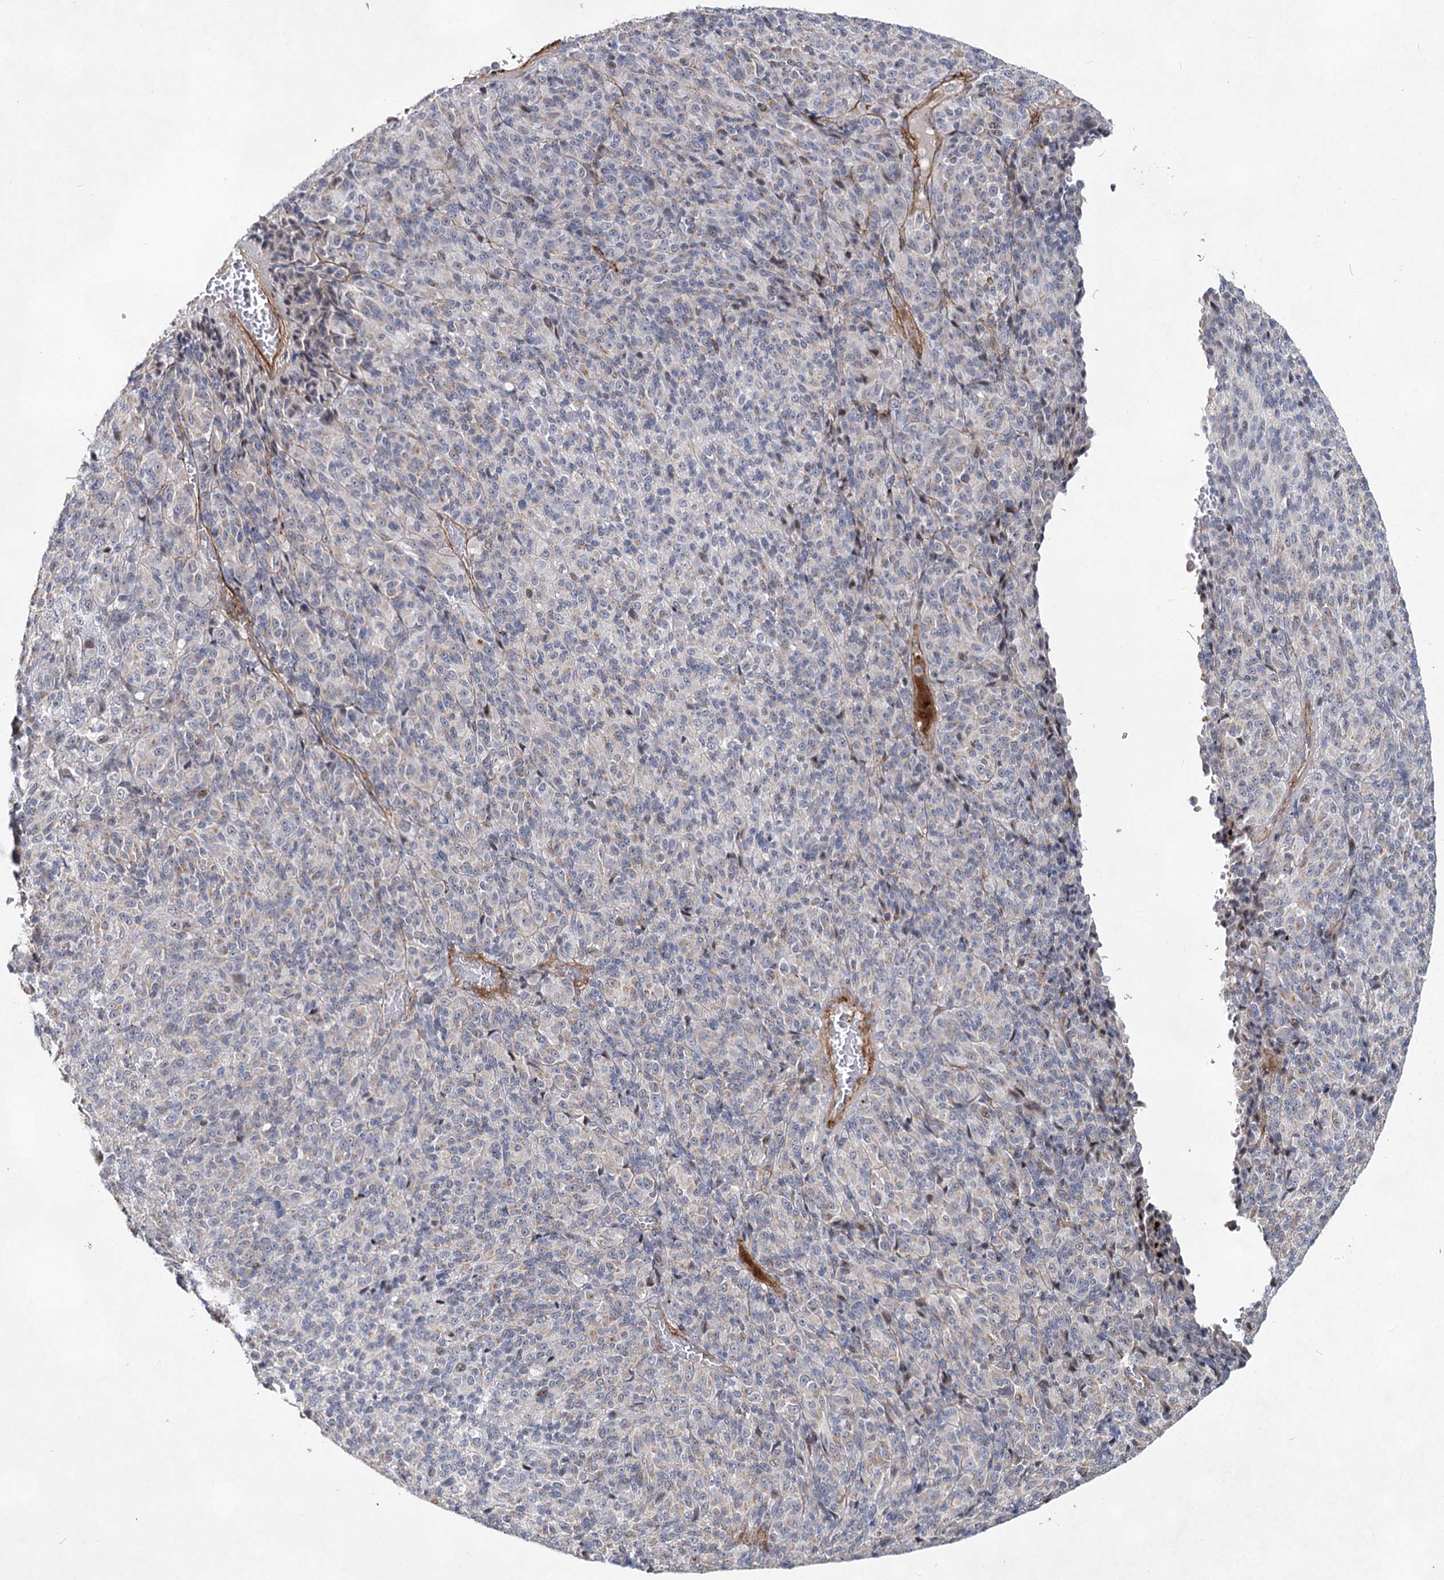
{"staining": {"intensity": "negative", "quantity": "none", "location": "none"}, "tissue": "melanoma", "cell_type": "Tumor cells", "image_type": "cancer", "snomed": [{"axis": "morphology", "description": "Malignant melanoma, Metastatic site"}, {"axis": "topography", "description": "Brain"}], "caption": "DAB (3,3'-diaminobenzidine) immunohistochemical staining of melanoma shows no significant staining in tumor cells. The staining is performed using DAB brown chromogen with nuclei counter-stained in using hematoxylin.", "gene": "ATL2", "patient": {"sex": "female", "age": 56}}